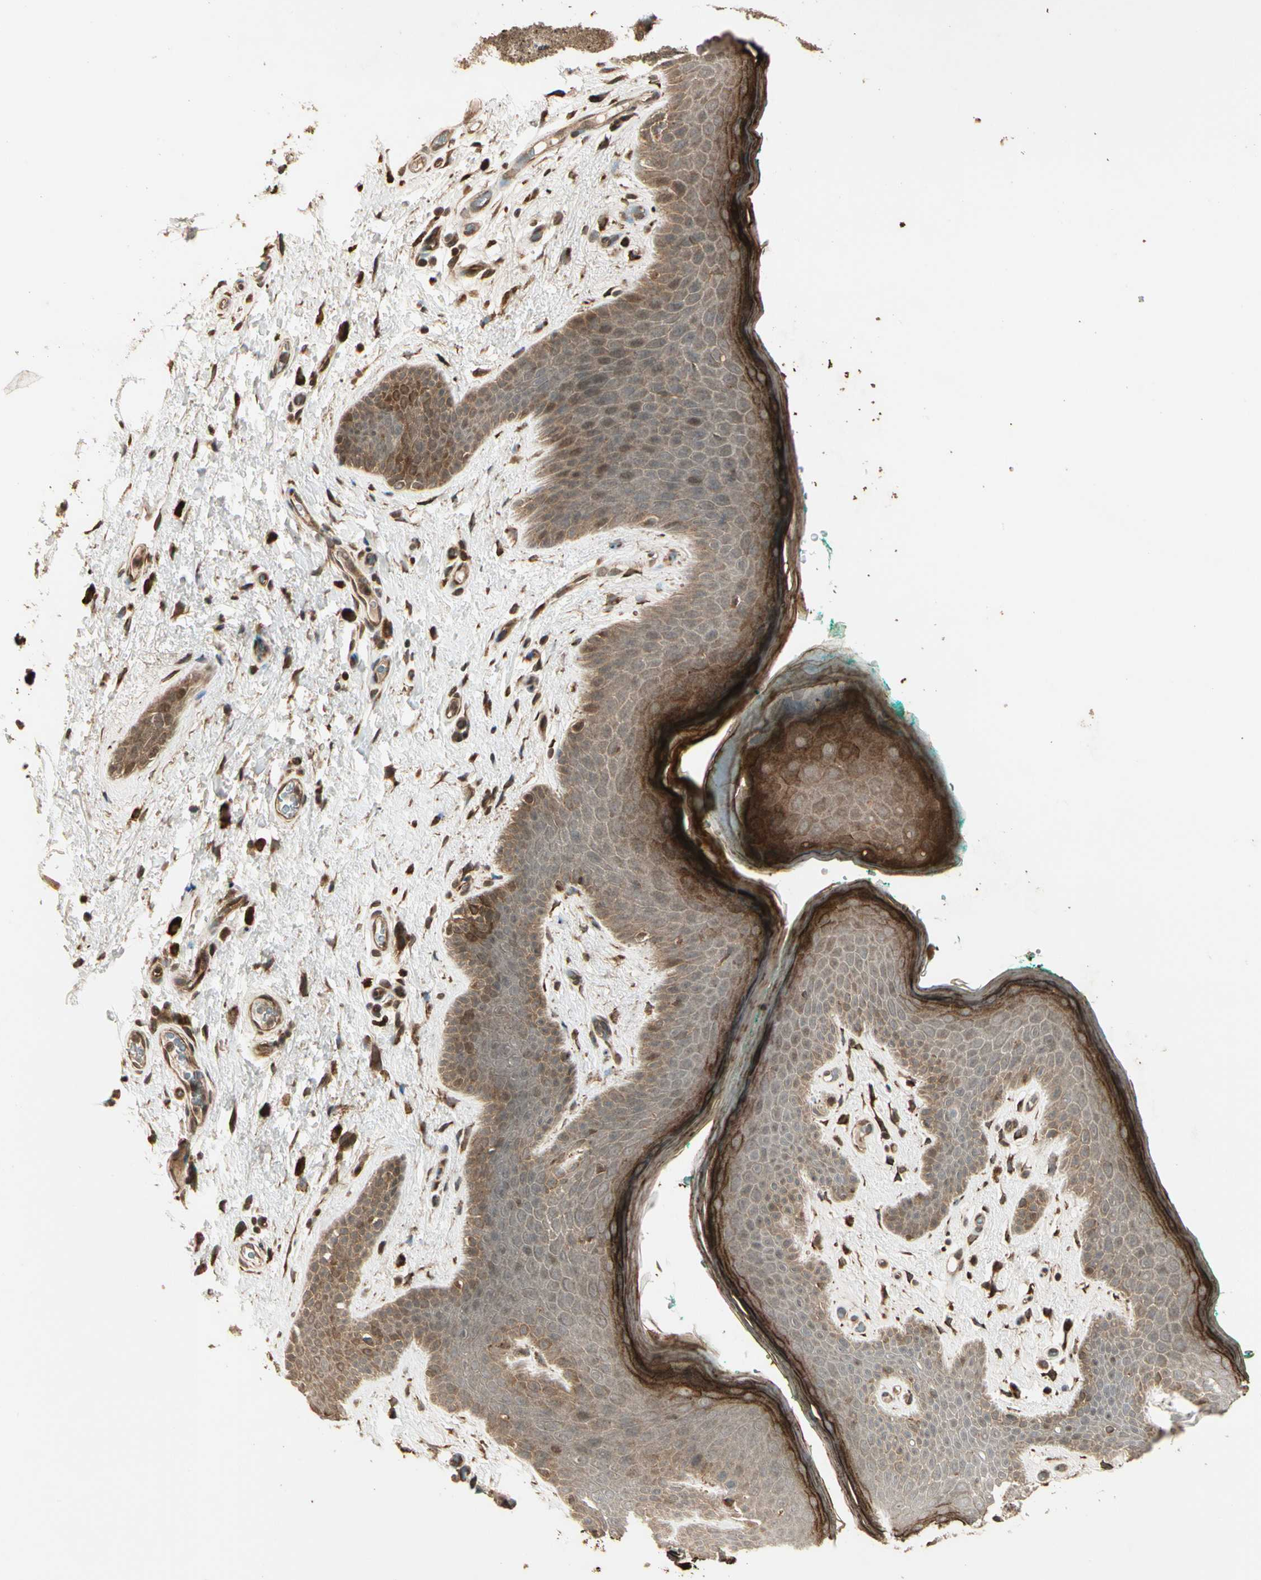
{"staining": {"intensity": "weak", "quantity": "25%-75%", "location": "cytoplasmic/membranous"}, "tissue": "skin", "cell_type": "Epidermal cells", "image_type": "normal", "snomed": [{"axis": "morphology", "description": "Normal tissue, NOS"}, {"axis": "topography", "description": "Anal"}], "caption": "Immunohistochemistry histopathology image of benign human skin stained for a protein (brown), which shows low levels of weak cytoplasmic/membranous positivity in approximately 25%-75% of epidermal cells.", "gene": "GLUL", "patient": {"sex": "male", "age": 74}}